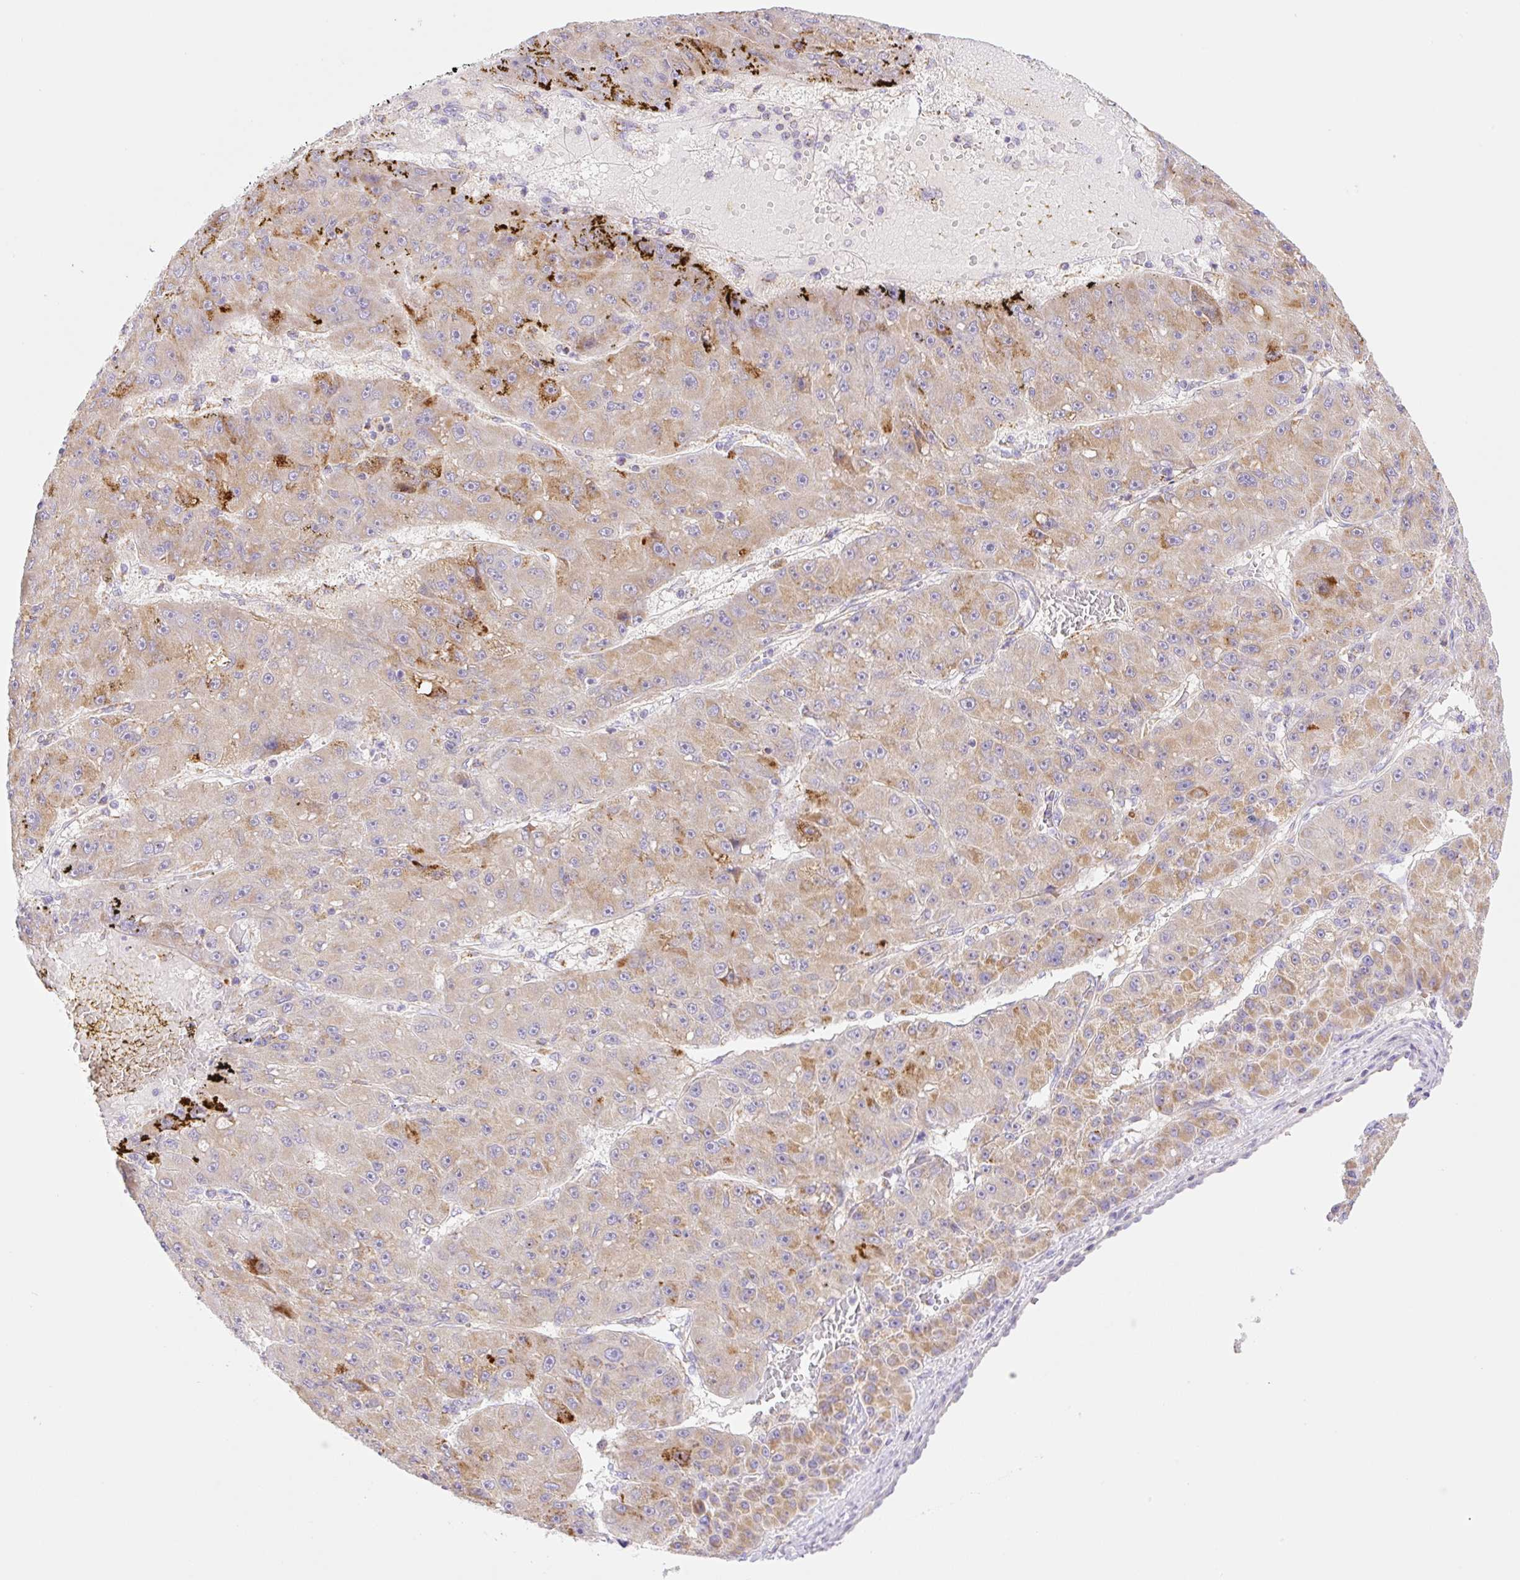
{"staining": {"intensity": "moderate", "quantity": "25%-75%", "location": "cytoplasmic/membranous"}, "tissue": "liver cancer", "cell_type": "Tumor cells", "image_type": "cancer", "snomed": [{"axis": "morphology", "description": "Carcinoma, Hepatocellular, NOS"}, {"axis": "topography", "description": "Liver"}], "caption": "DAB immunohistochemical staining of liver cancer reveals moderate cytoplasmic/membranous protein positivity in about 25%-75% of tumor cells.", "gene": "ETNK2", "patient": {"sex": "male", "age": 67}}